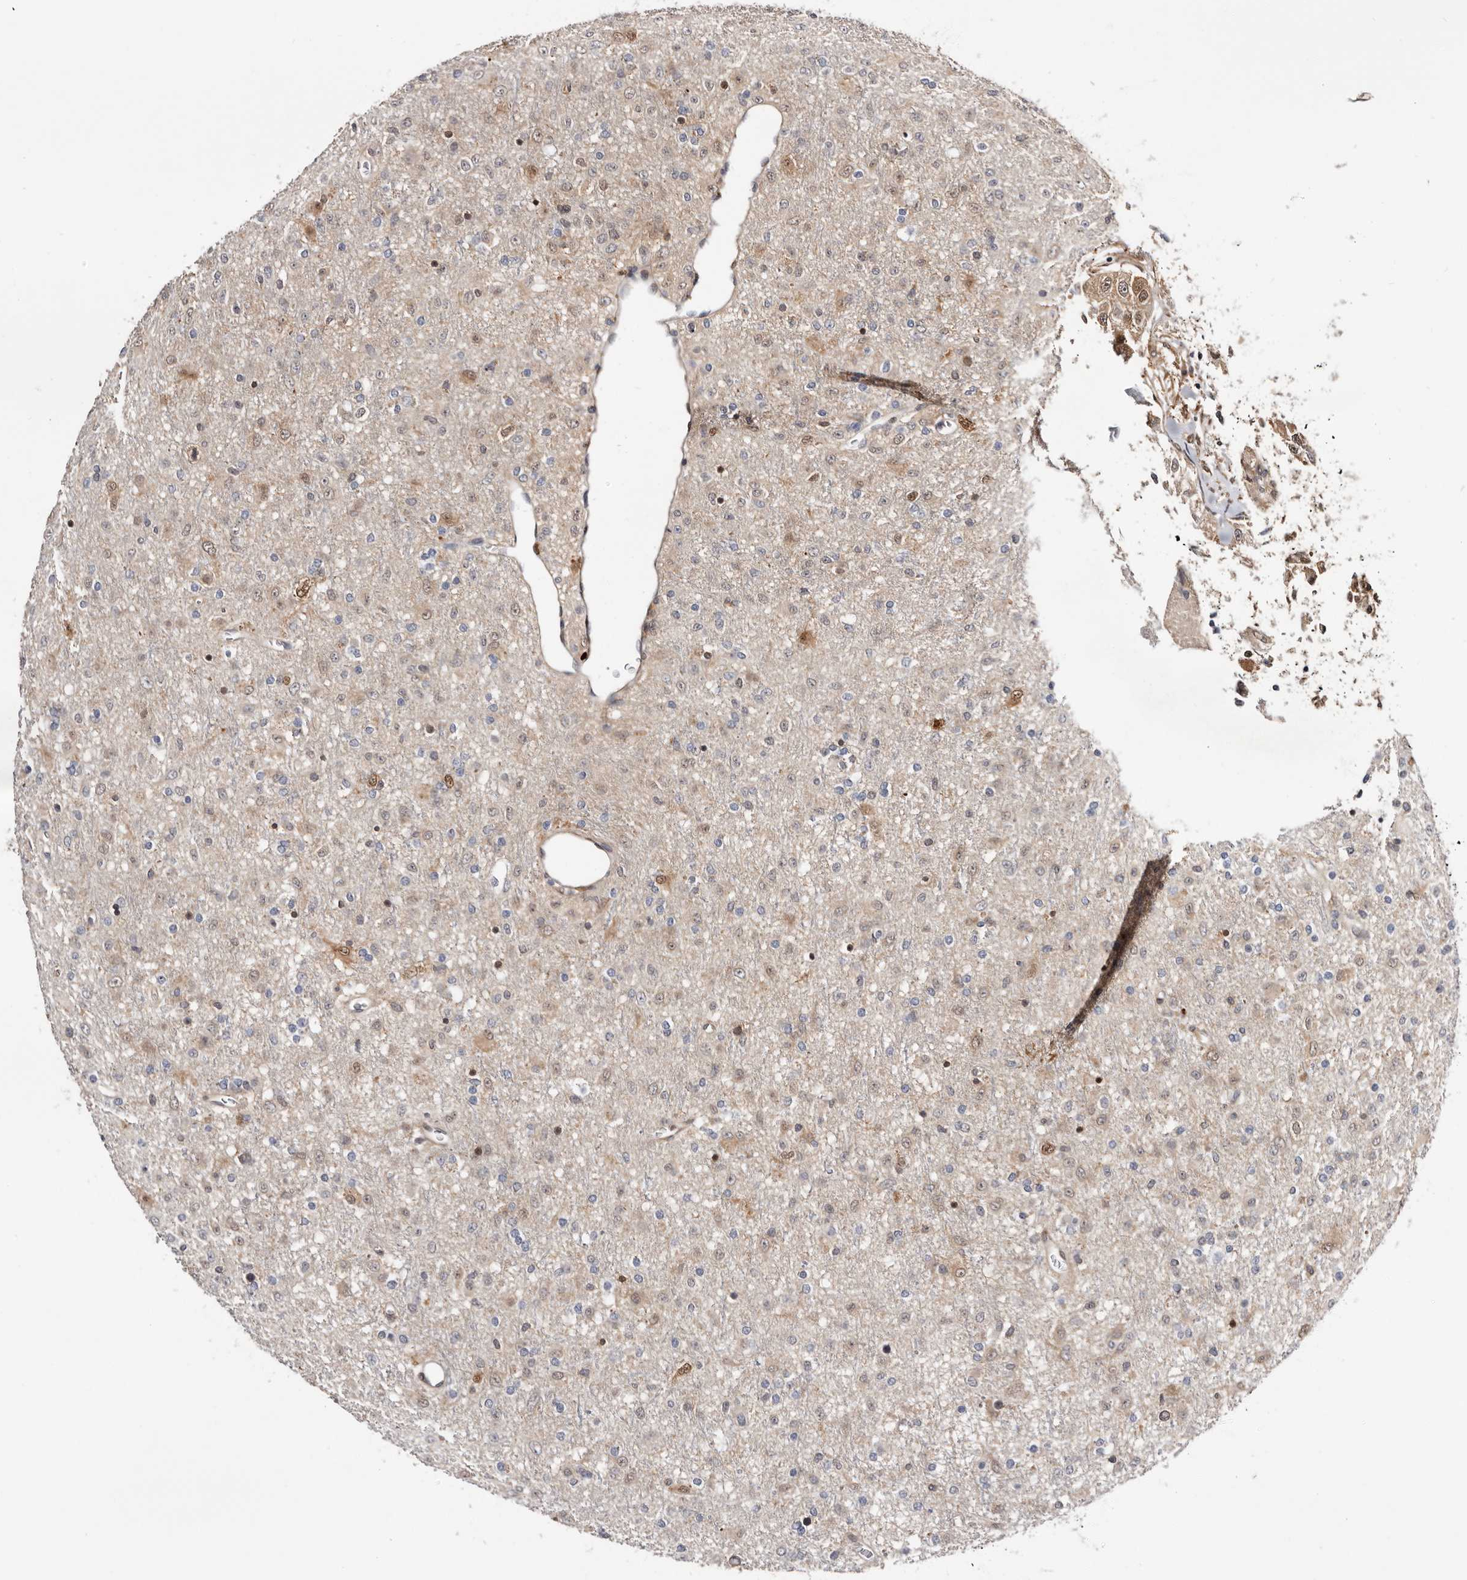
{"staining": {"intensity": "weak", "quantity": "<25%", "location": "cytoplasmic/membranous,nuclear"}, "tissue": "glioma", "cell_type": "Tumor cells", "image_type": "cancer", "snomed": [{"axis": "morphology", "description": "Glioma, malignant, Low grade"}, {"axis": "topography", "description": "Brain"}], "caption": "Histopathology image shows no significant protein positivity in tumor cells of glioma.", "gene": "TP53I3", "patient": {"sex": "male", "age": 65}}